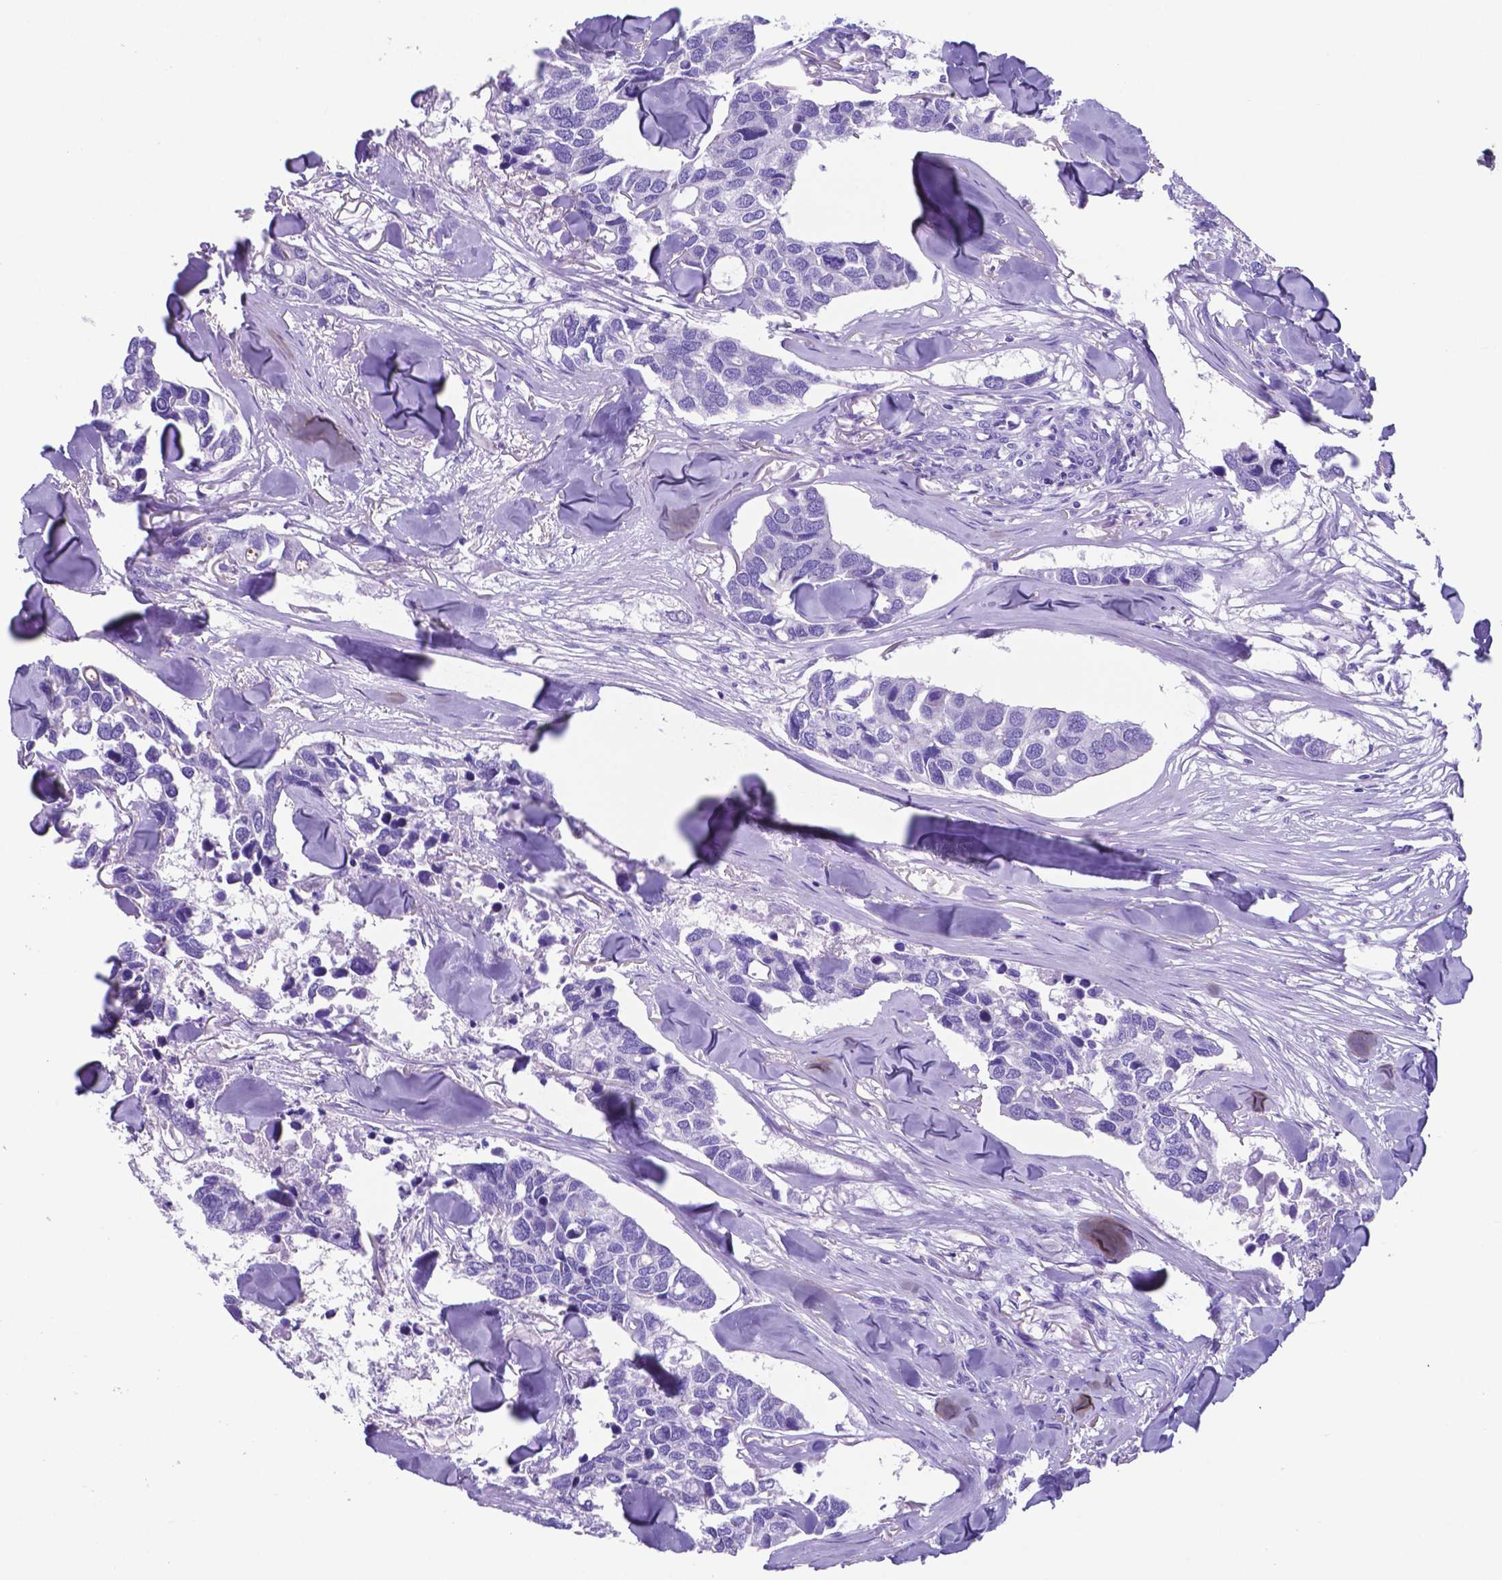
{"staining": {"intensity": "negative", "quantity": "none", "location": "none"}, "tissue": "breast cancer", "cell_type": "Tumor cells", "image_type": "cancer", "snomed": [{"axis": "morphology", "description": "Duct carcinoma"}, {"axis": "topography", "description": "Breast"}], "caption": "This is a photomicrograph of immunohistochemistry staining of breast infiltrating ductal carcinoma, which shows no positivity in tumor cells. (DAB immunohistochemistry, high magnification).", "gene": "DNAAF8", "patient": {"sex": "female", "age": 83}}